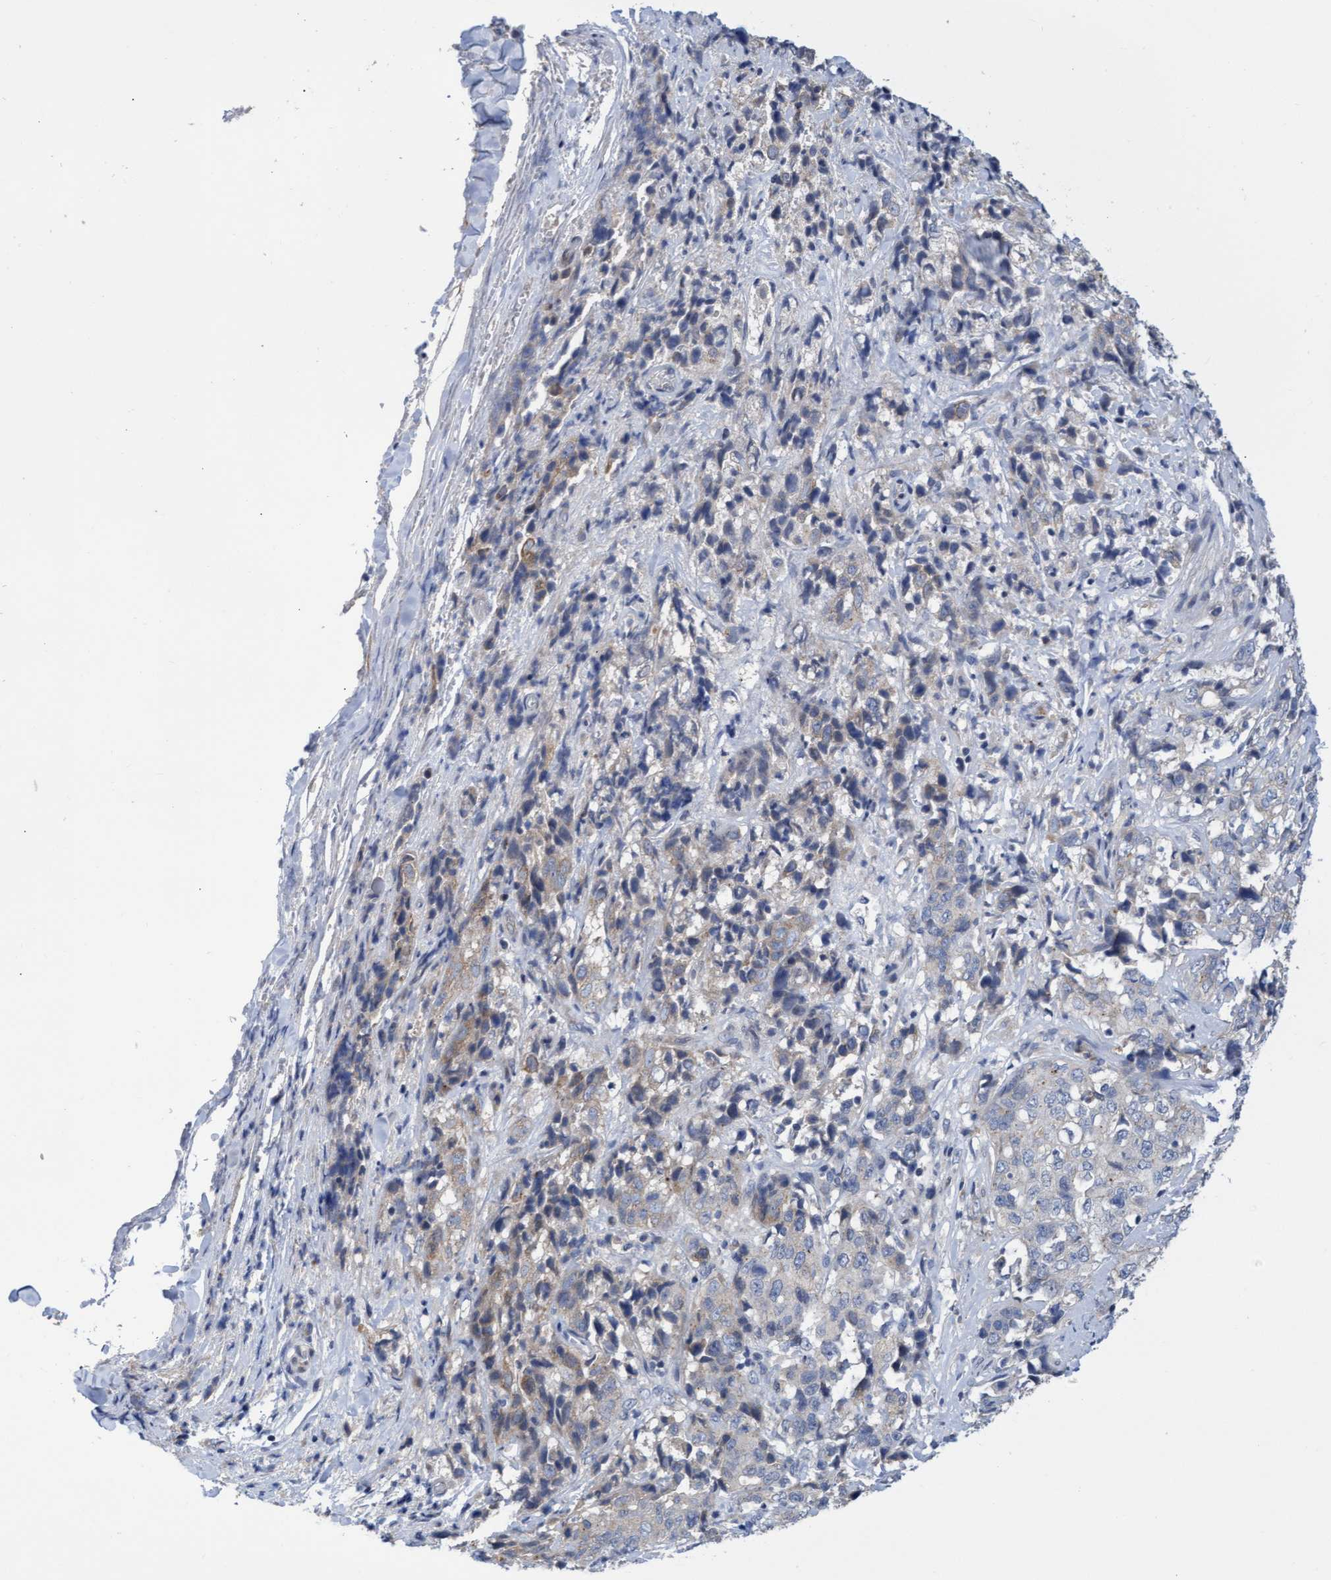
{"staining": {"intensity": "weak", "quantity": "25%-75%", "location": "cytoplasmic/membranous"}, "tissue": "stomach cancer", "cell_type": "Tumor cells", "image_type": "cancer", "snomed": [{"axis": "morphology", "description": "Adenocarcinoma, NOS"}, {"axis": "topography", "description": "Stomach"}], "caption": "Tumor cells display low levels of weak cytoplasmic/membranous staining in about 25%-75% of cells in human stomach cancer.", "gene": "ABCF2", "patient": {"sex": "male", "age": 48}}